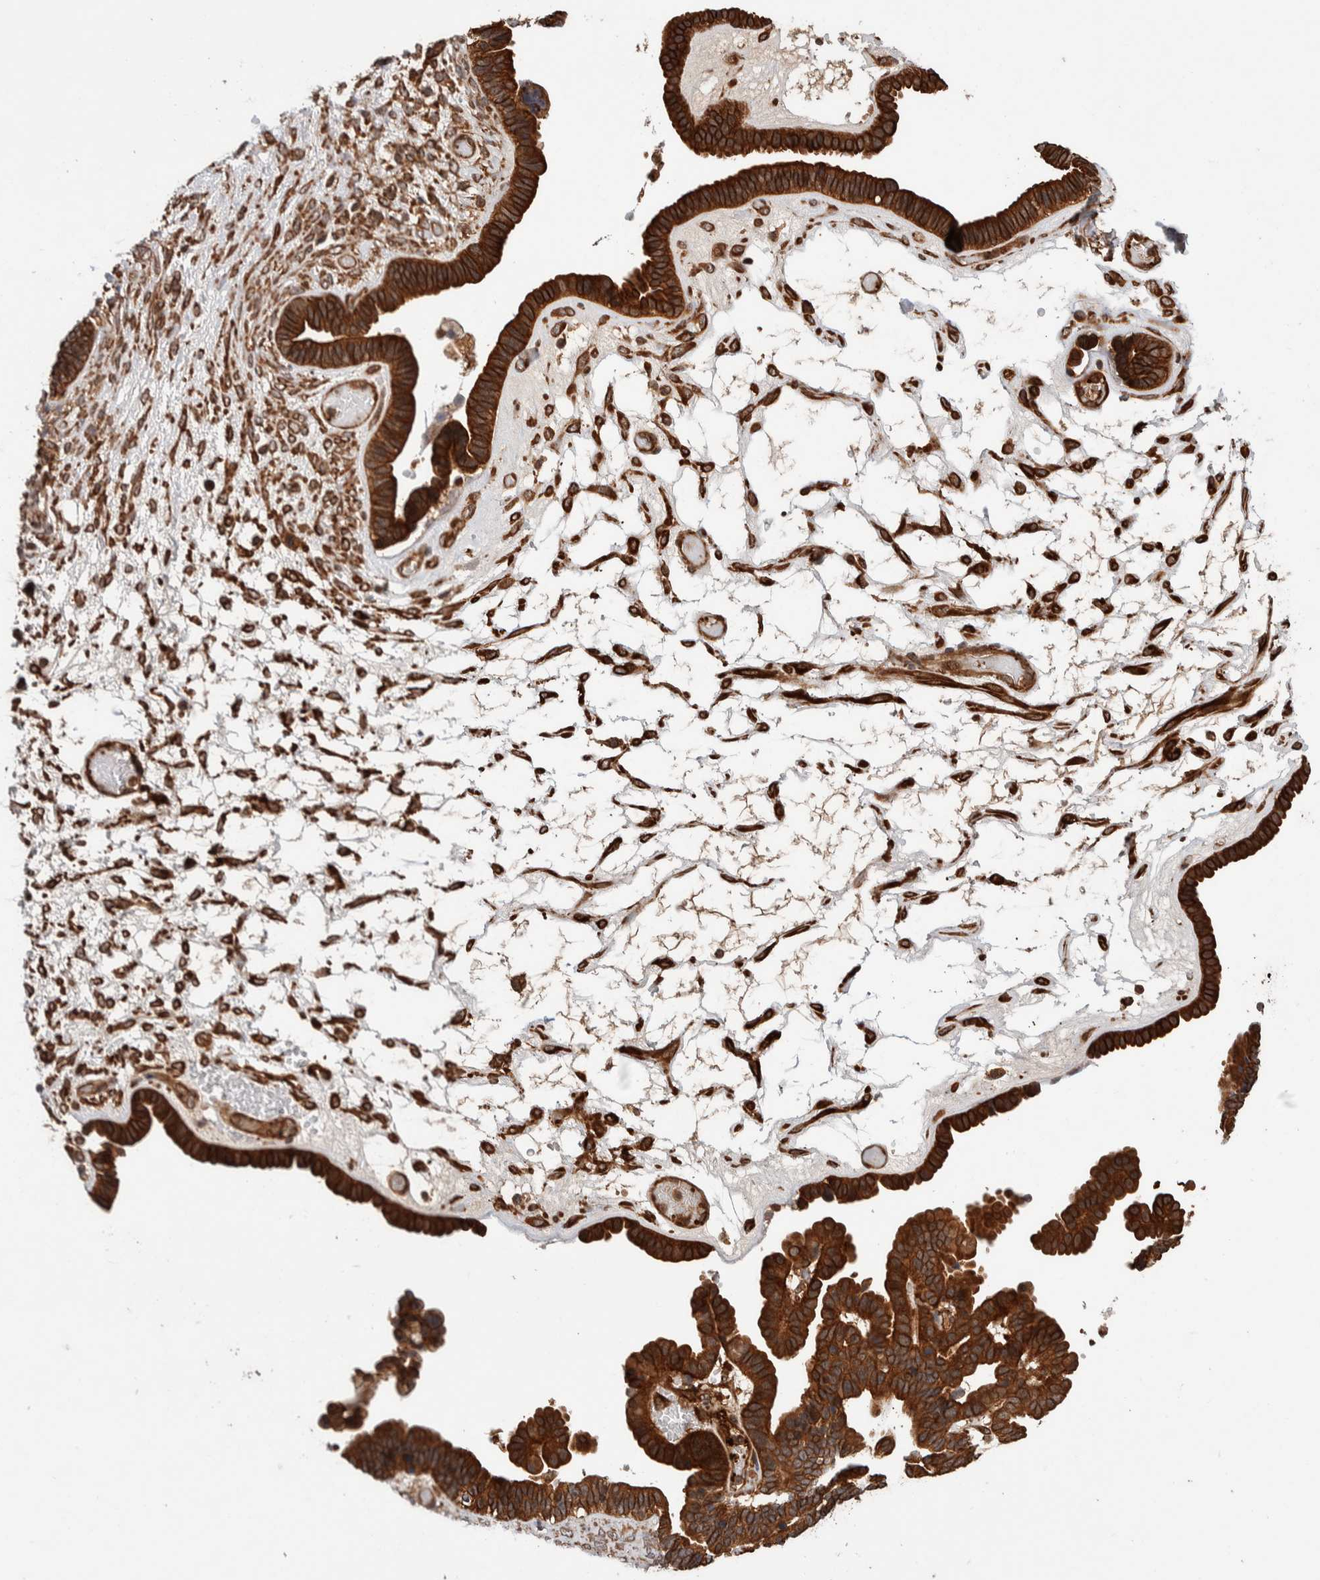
{"staining": {"intensity": "strong", "quantity": ">75%", "location": "cytoplasmic/membranous"}, "tissue": "ovarian cancer", "cell_type": "Tumor cells", "image_type": "cancer", "snomed": [{"axis": "morphology", "description": "Cystadenocarcinoma, serous, NOS"}, {"axis": "topography", "description": "Ovary"}], "caption": "DAB immunohistochemical staining of human ovarian cancer demonstrates strong cytoplasmic/membranous protein expression in approximately >75% of tumor cells.", "gene": "SYNRG", "patient": {"sex": "female", "age": 56}}